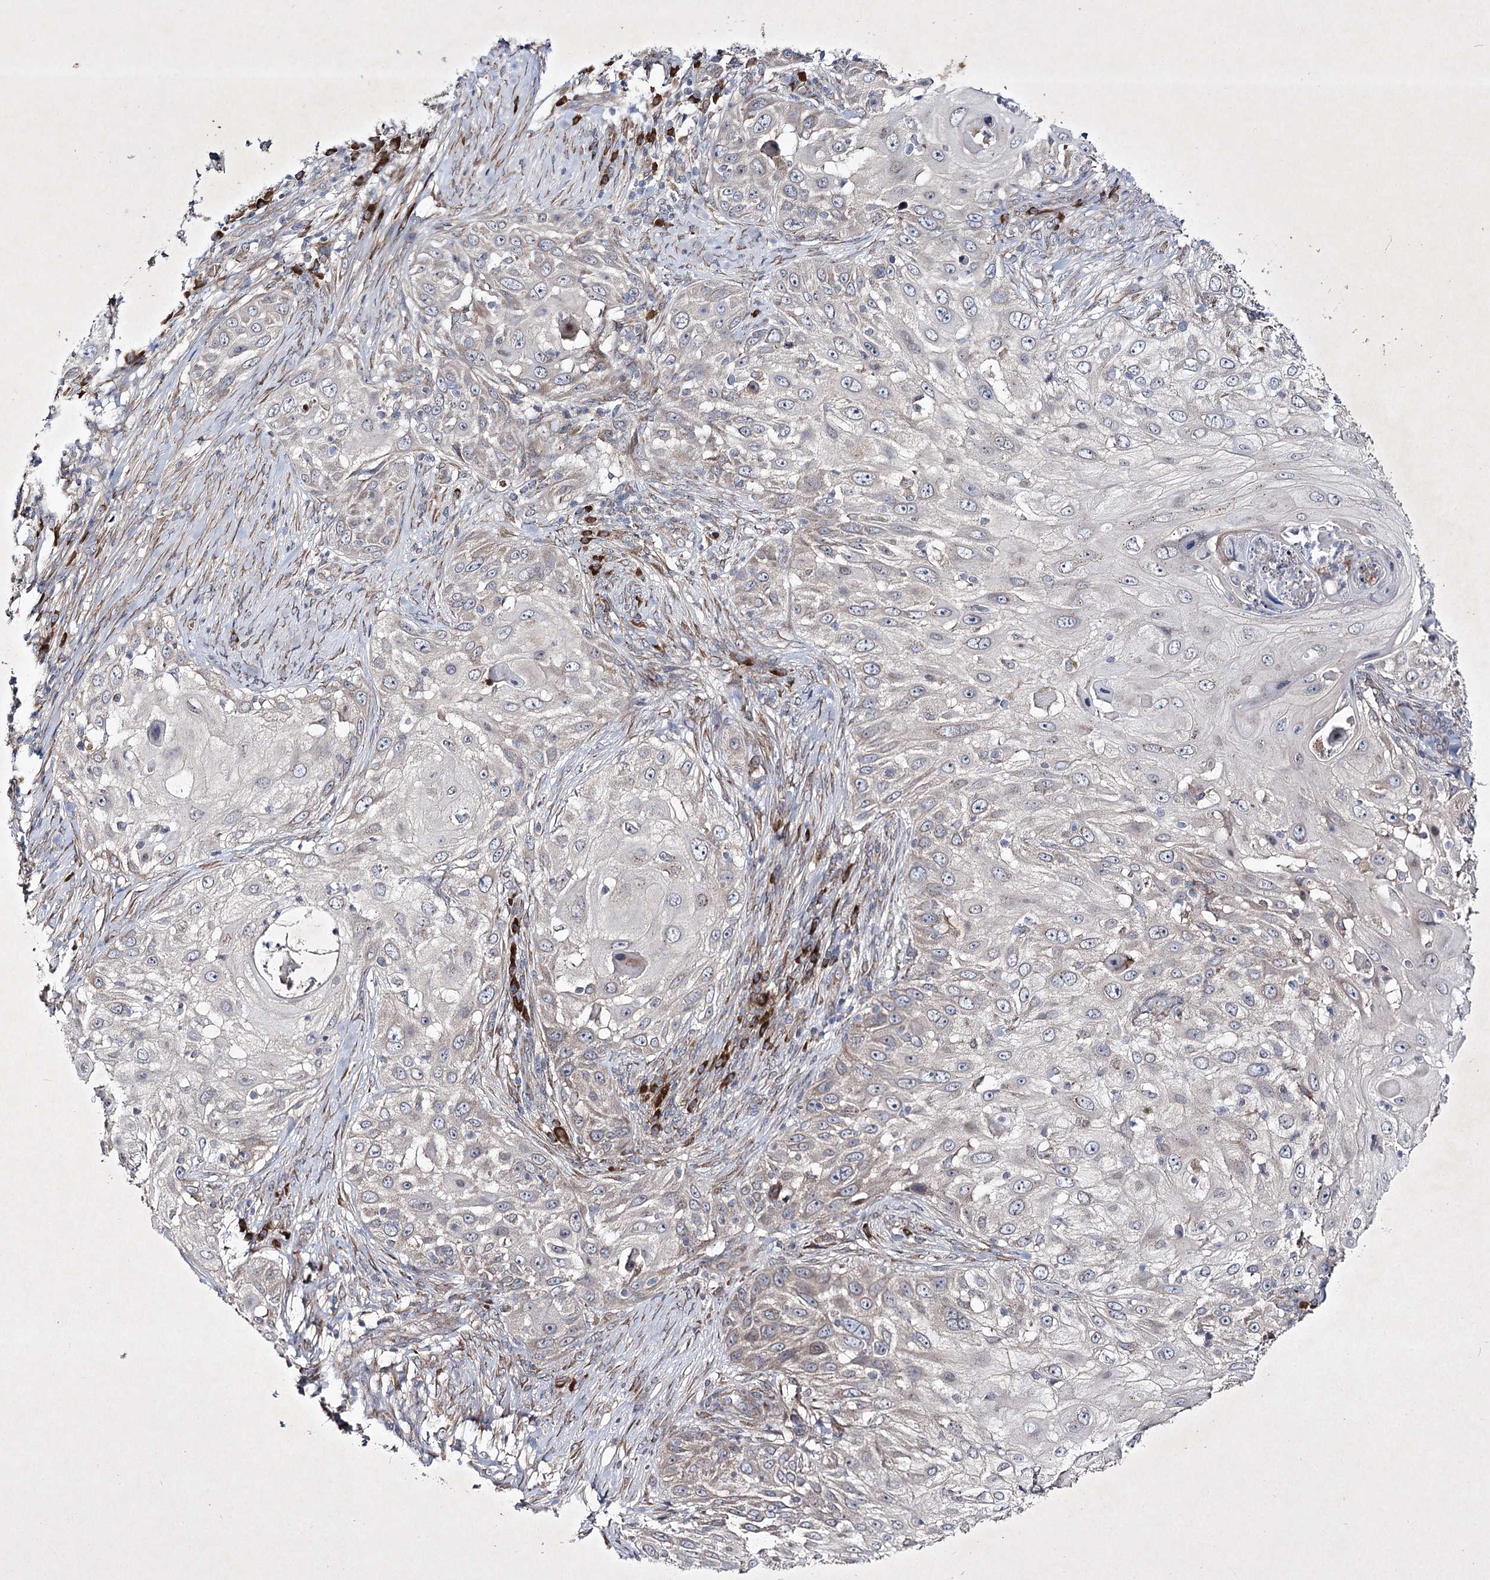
{"staining": {"intensity": "negative", "quantity": "none", "location": "none"}, "tissue": "skin cancer", "cell_type": "Tumor cells", "image_type": "cancer", "snomed": [{"axis": "morphology", "description": "Squamous cell carcinoma, NOS"}, {"axis": "topography", "description": "Skin"}], "caption": "IHC micrograph of neoplastic tissue: skin cancer stained with DAB (3,3'-diaminobenzidine) reveals no significant protein staining in tumor cells. (DAB (3,3'-diaminobenzidine) IHC visualized using brightfield microscopy, high magnification).", "gene": "ALG9", "patient": {"sex": "female", "age": 44}}